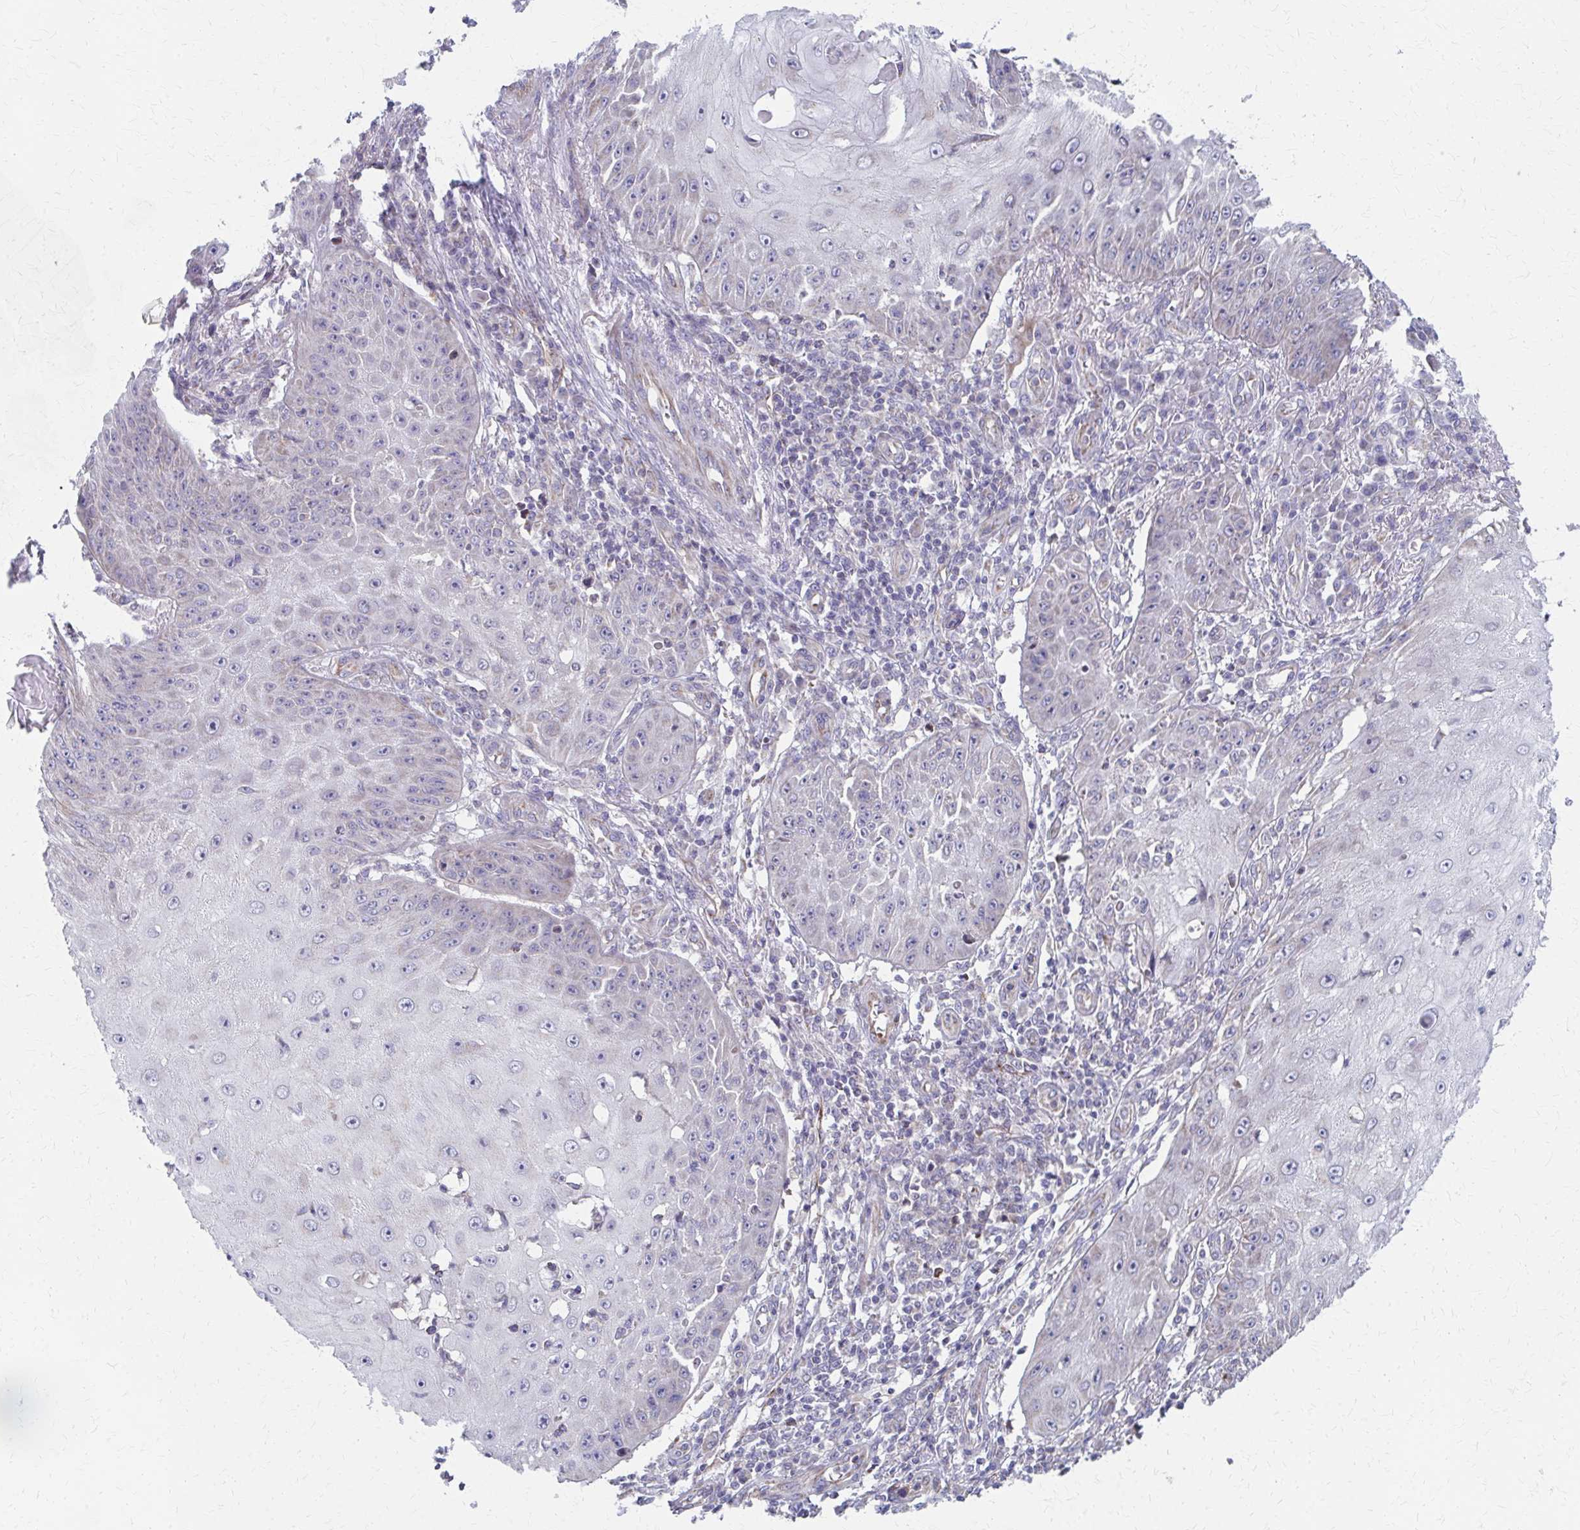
{"staining": {"intensity": "weak", "quantity": "25%-75%", "location": "cytoplasmic/membranous"}, "tissue": "skin cancer", "cell_type": "Tumor cells", "image_type": "cancer", "snomed": [{"axis": "morphology", "description": "Squamous cell carcinoma, NOS"}, {"axis": "topography", "description": "Skin"}], "caption": "Human skin cancer (squamous cell carcinoma) stained with a brown dye displays weak cytoplasmic/membranous positive expression in about 25%-75% of tumor cells.", "gene": "FAHD1", "patient": {"sex": "male", "age": 70}}